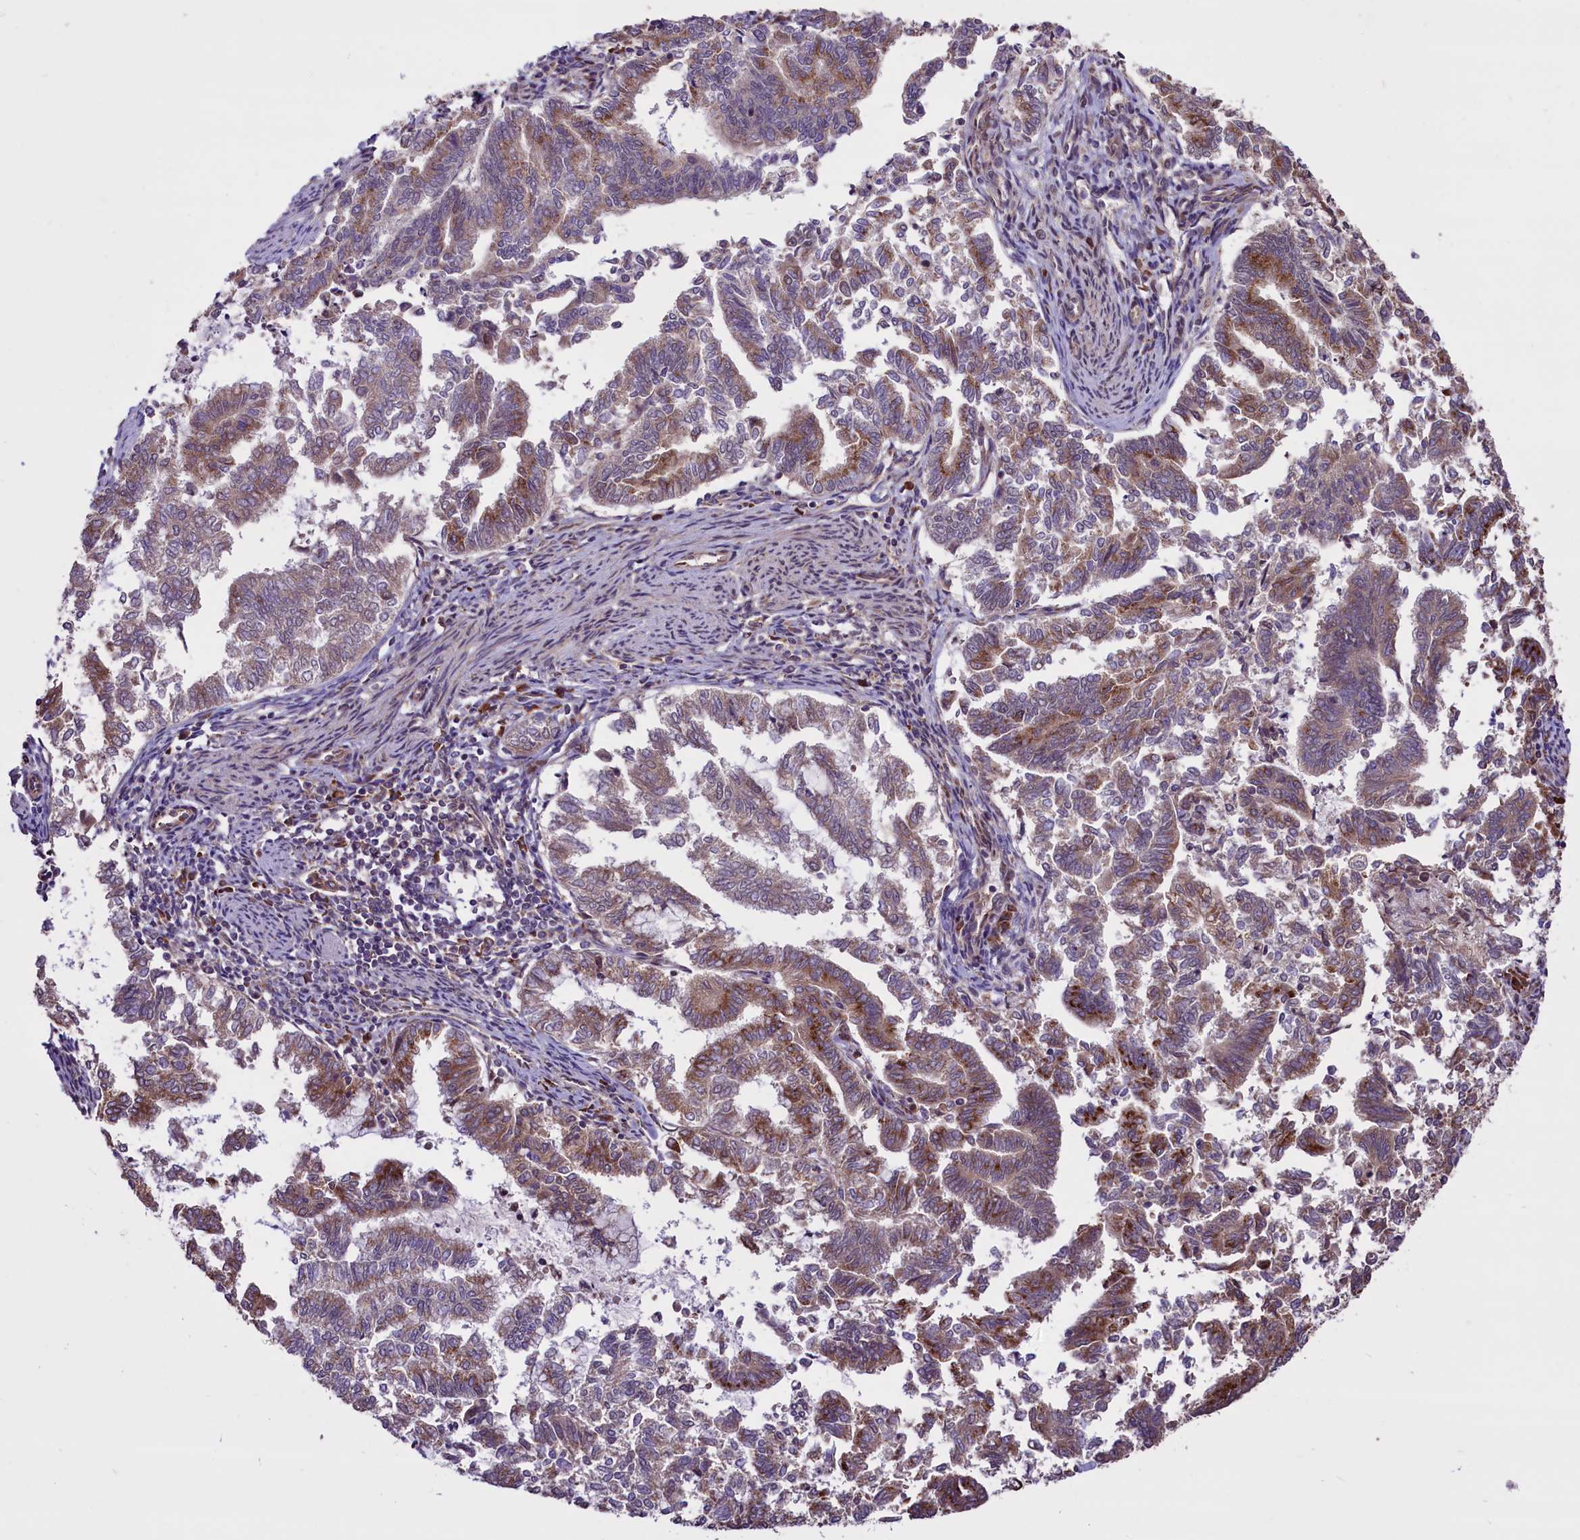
{"staining": {"intensity": "moderate", "quantity": "25%-75%", "location": "cytoplasmic/membranous"}, "tissue": "endometrial cancer", "cell_type": "Tumor cells", "image_type": "cancer", "snomed": [{"axis": "morphology", "description": "Adenocarcinoma, NOS"}, {"axis": "topography", "description": "Endometrium"}], "caption": "Immunohistochemical staining of human endometrial cancer (adenocarcinoma) displays moderate cytoplasmic/membranous protein staining in about 25%-75% of tumor cells. The staining is performed using DAB (3,3'-diaminobenzidine) brown chromogen to label protein expression. The nuclei are counter-stained blue using hematoxylin.", "gene": "HDAC5", "patient": {"sex": "female", "age": 79}}